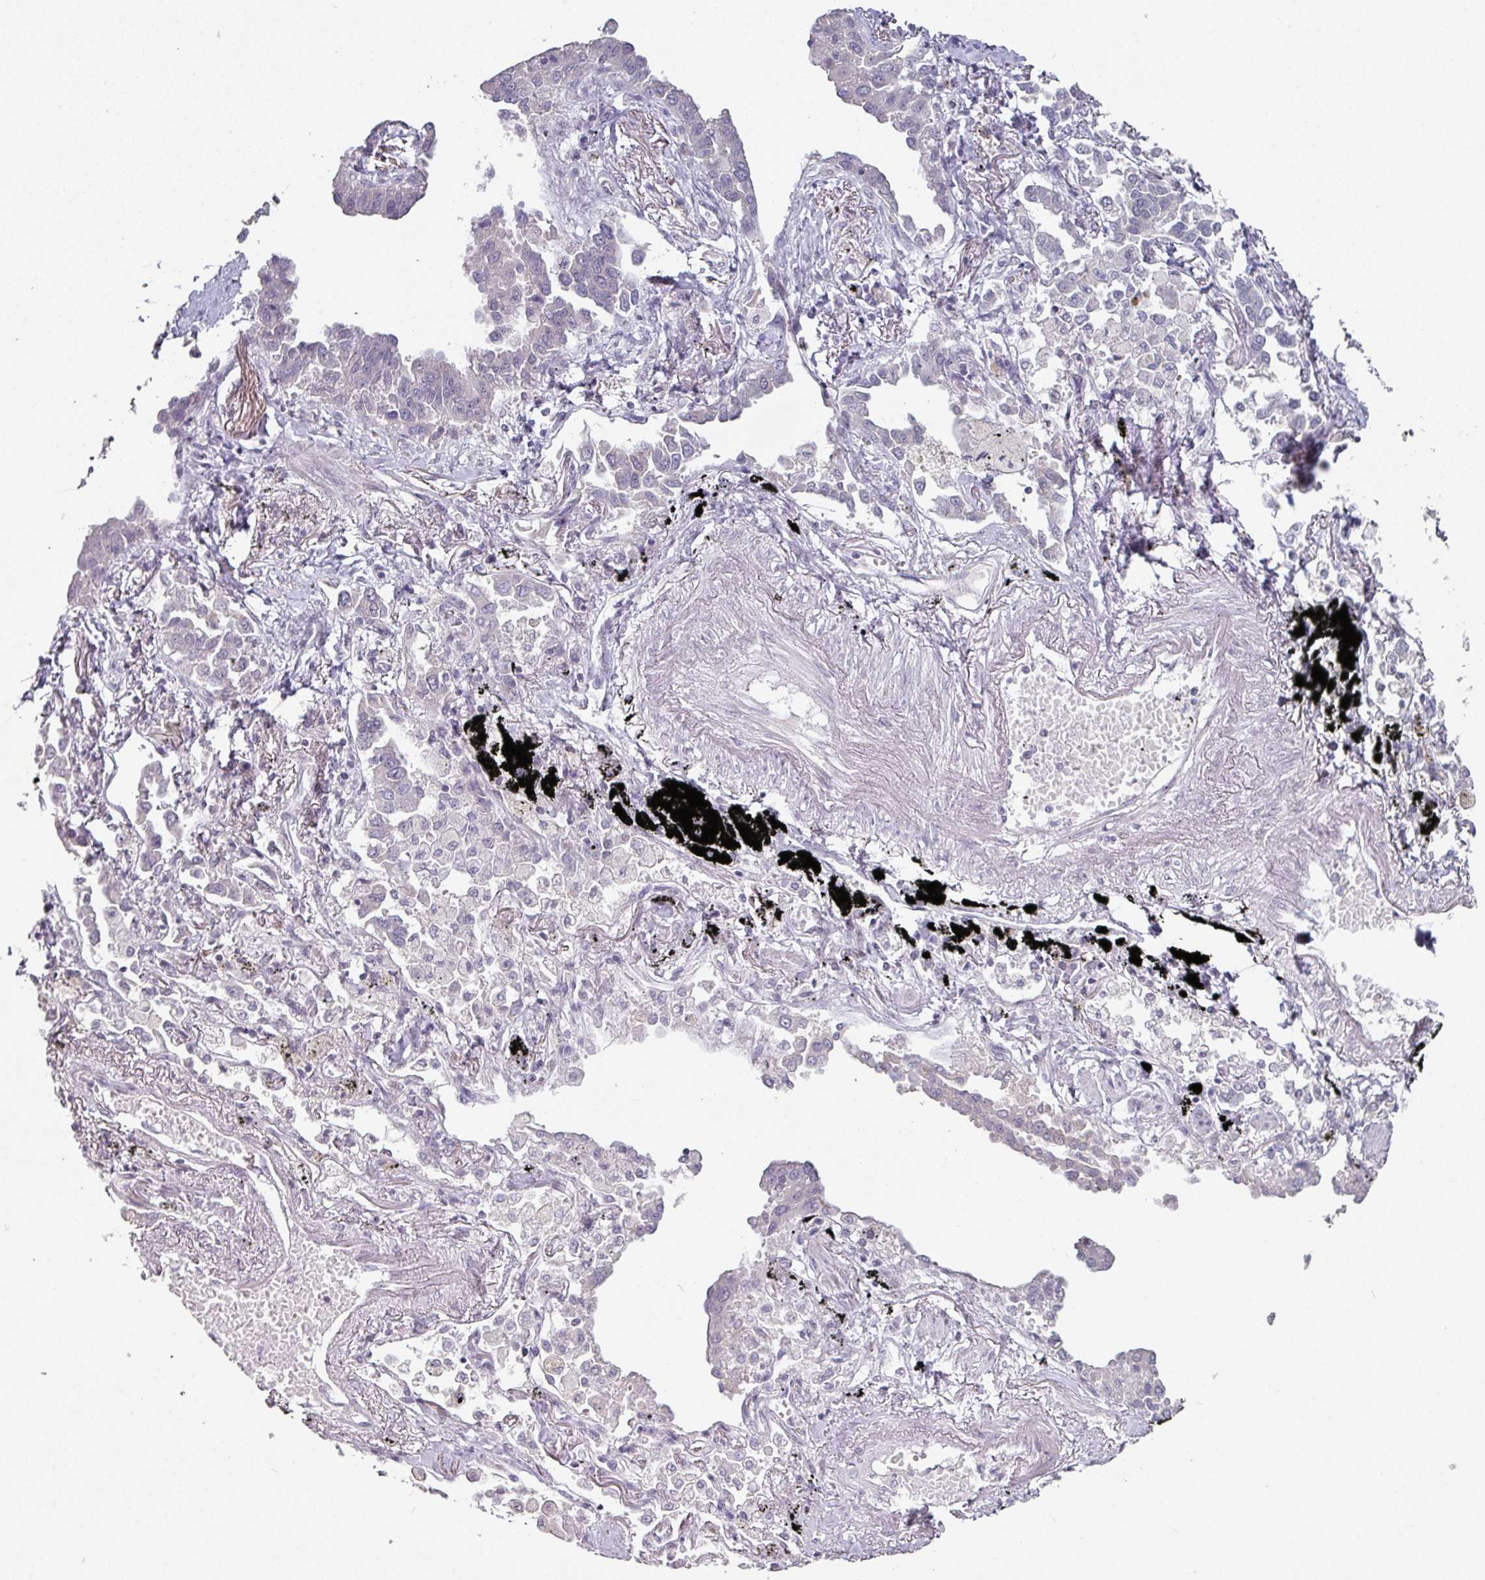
{"staining": {"intensity": "negative", "quantity": "none", "location": "none"}, "tissue": "lung cancer", "cell_type": "Tumor cells", "image_type": "cancer", "snomed": [{"axis": "morphology", "description": "Adenocarcinoma, NOS"}, {"axis": "topography", "description": "Lung"}], "caption": "There is no significant staining in tumor cells of lung cancer (adenocarcinoma).", "gene": "ELK1", "patient": {"sex": "male", "age": 67}}